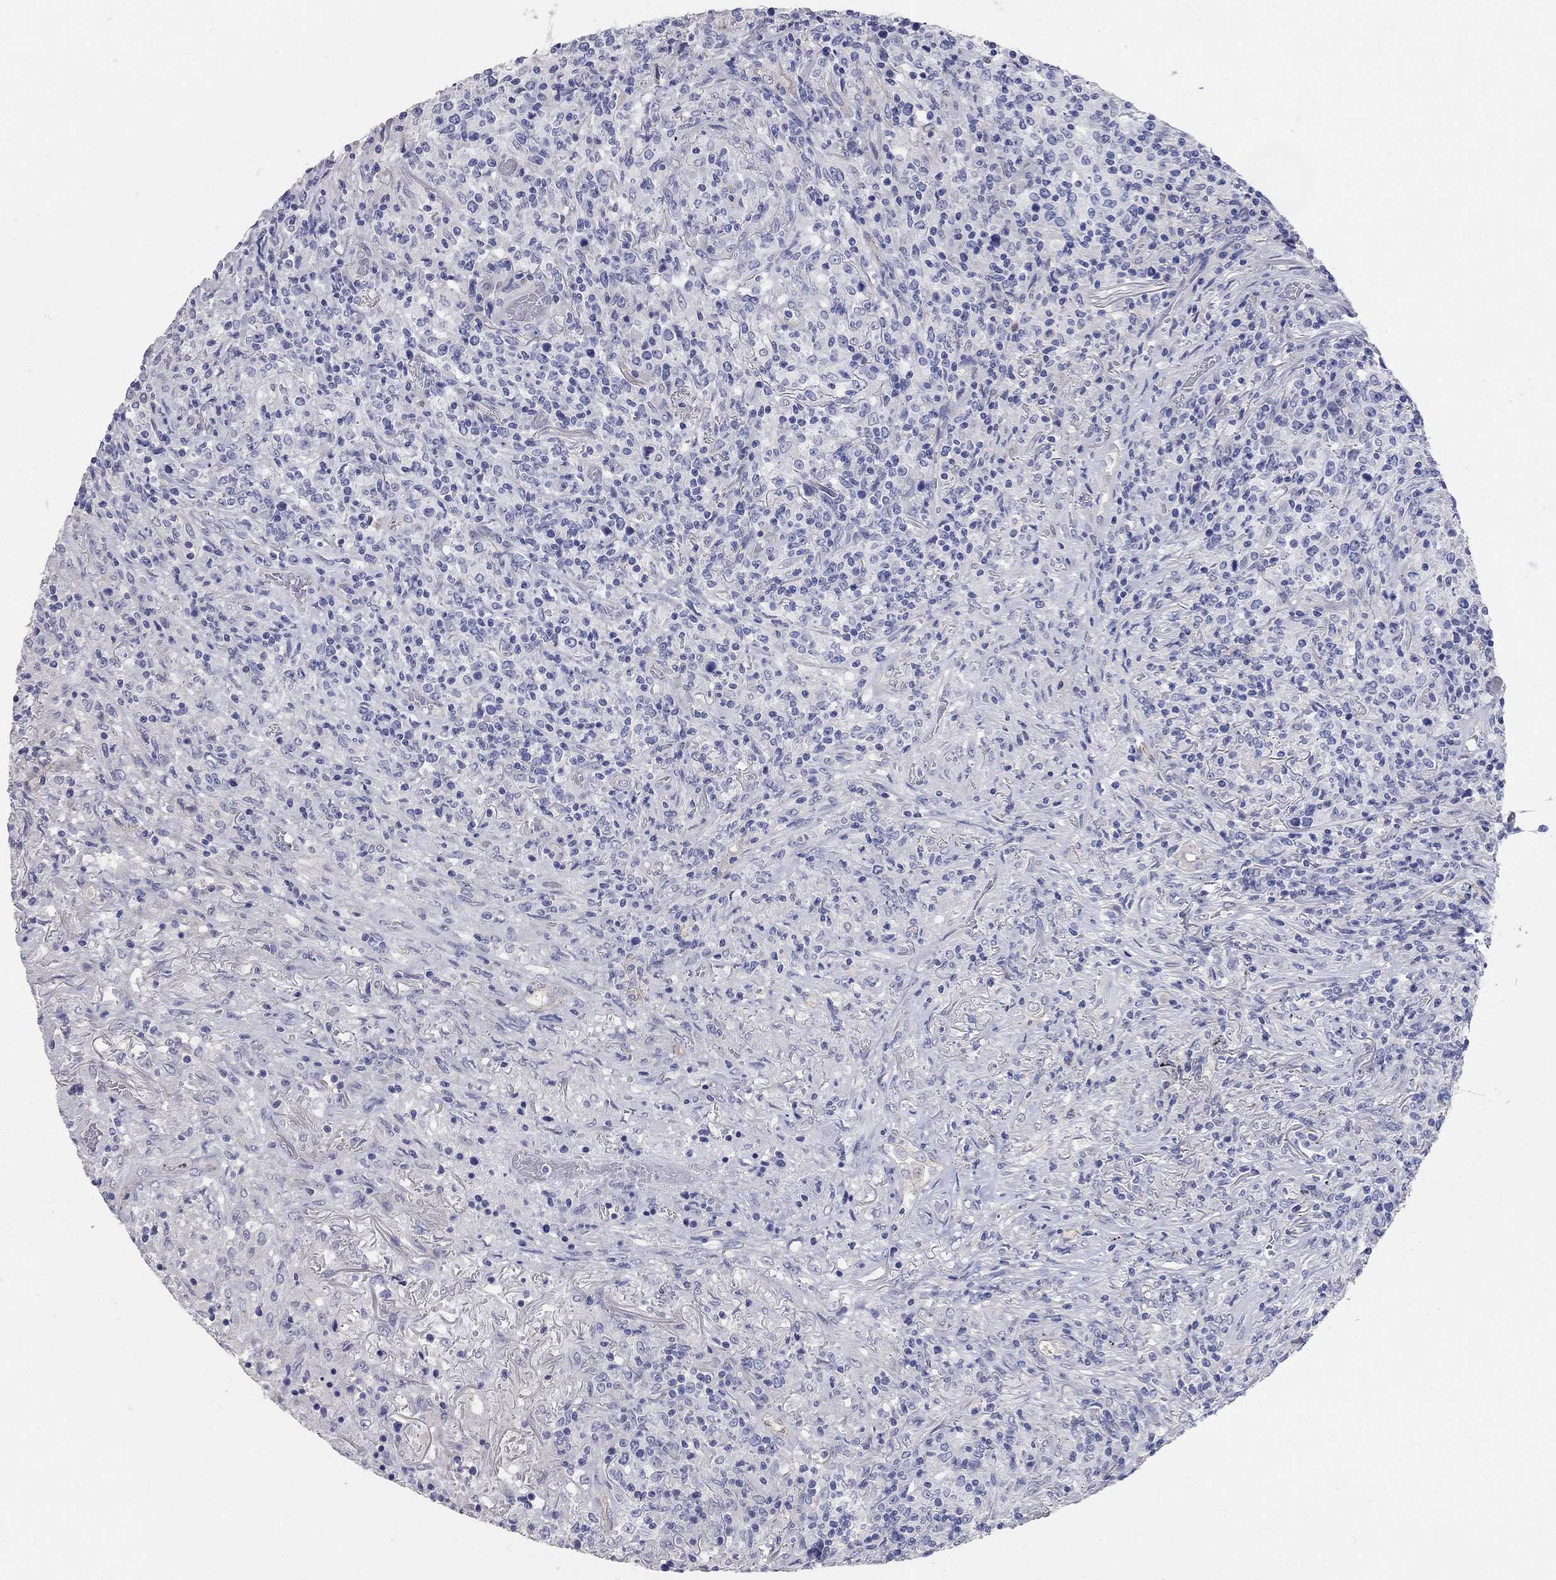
{"staining": {"intensity": "negative", "quantity": "none", "location": "none"}, "tissue": "lymphoma", "cell_type": "Tumor cells", "image_type": "cancer", "snomed": [{"axis": "morphology", "description": "Malignant lymphoma, non-Hodgkin's type, High grade"}, {"axis": "topography", "description": "Lung"}], "caption": "High-grade malignant lymphoma, non-Hodgkin's type was stained to show a protein in brown. There is no significant expression in tumor cells.", "gene": "AOX1", "patient": {"sex": "male", "age": 79}}